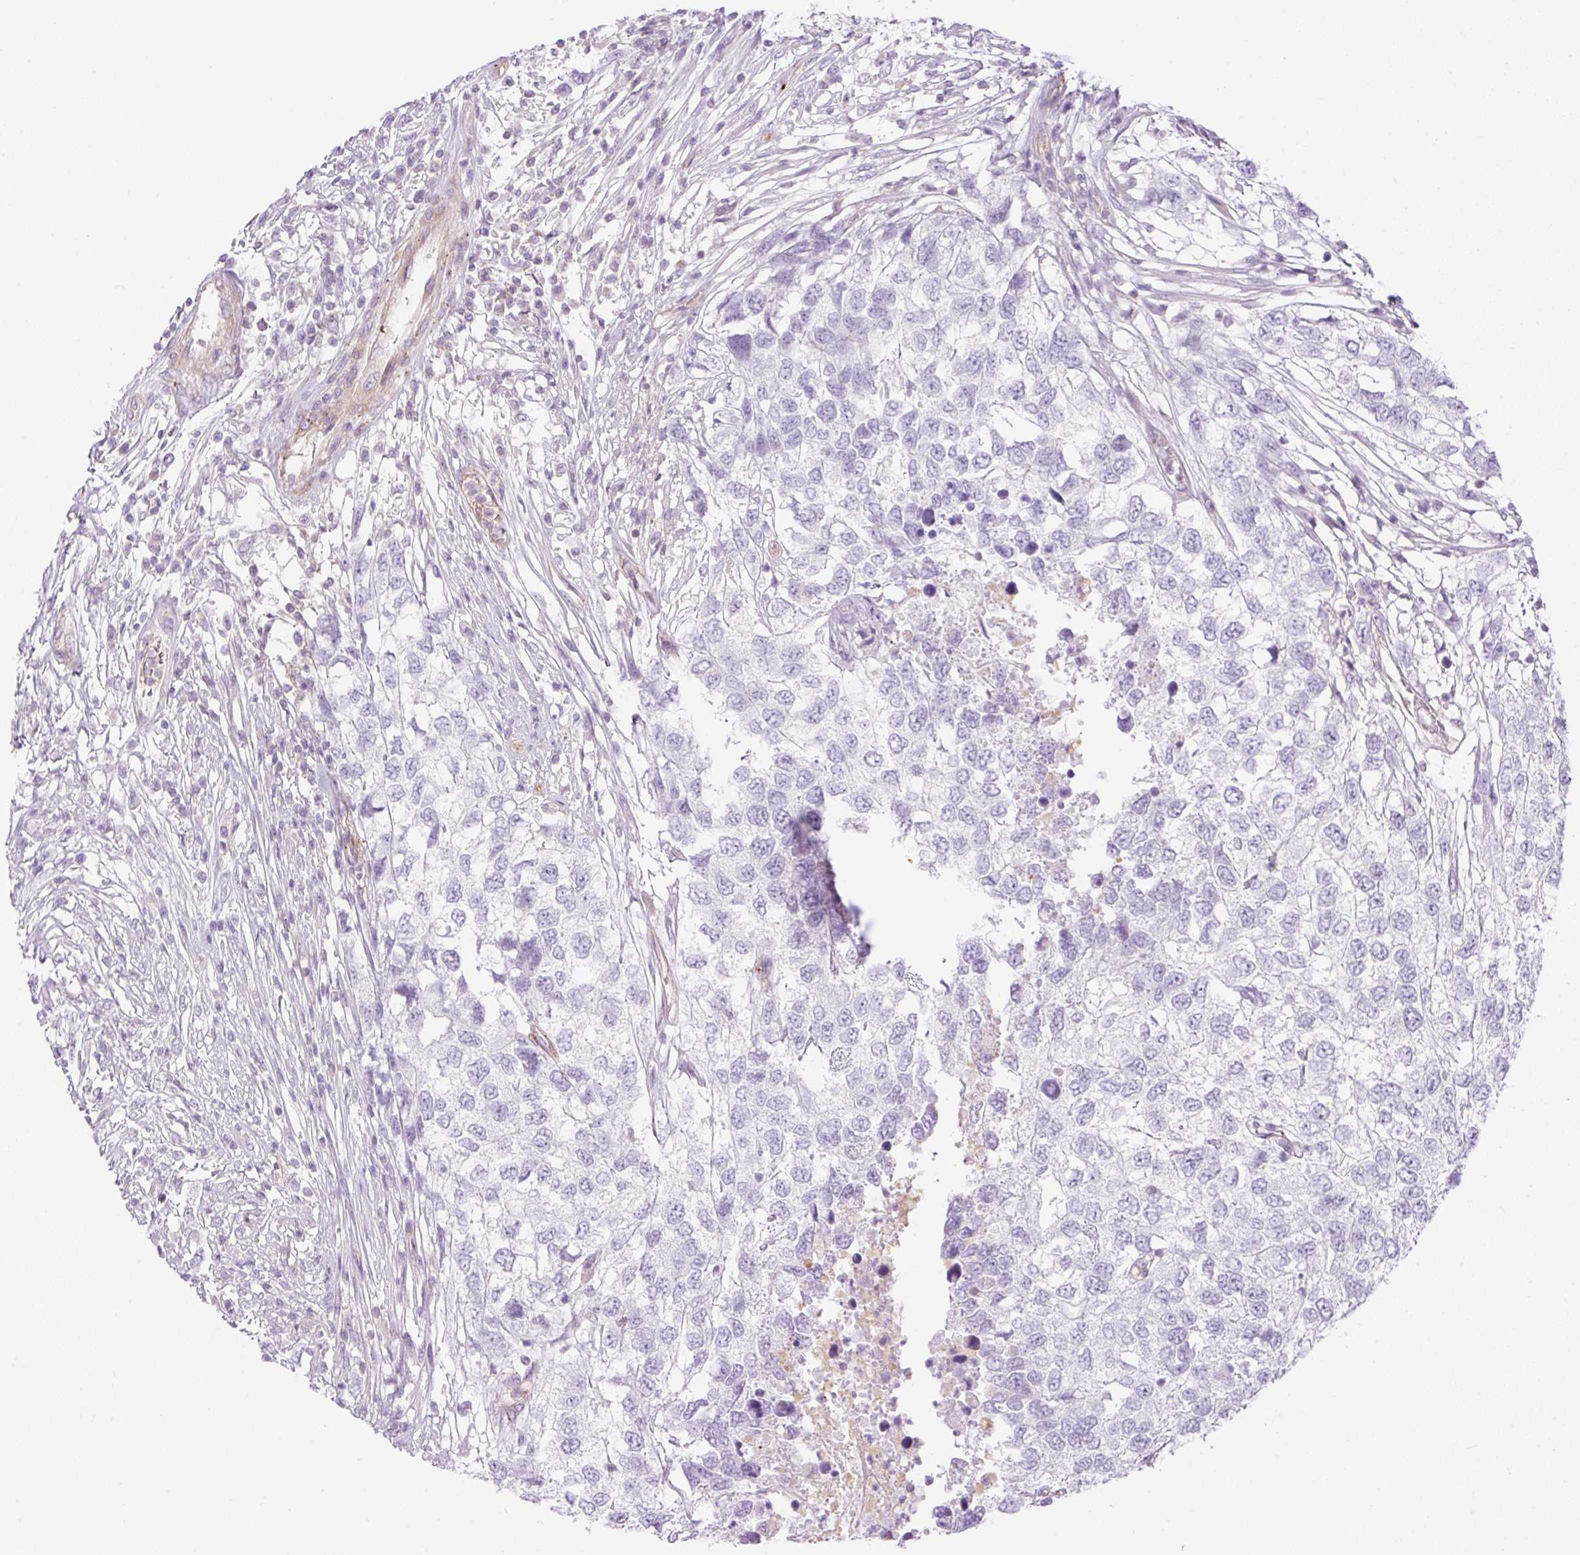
{"staining": {"intensity": "negative", "quantity": "none", "location": "none"}, "tissue": "testis cancer", "cell_type": "Tumor cells", "image_type": "cancer", "snomed": [{"axis": "morphology", "description": "Carcinoma, Embryonal, NOS"}, {"axis": "topography", "description": "Testis"}], "caption": "Protein analysis of testis embryonal carcinoma reveals no significant expression in tumor cells. (DAB (3,3'-diaminobenzidine) immunohistochemistry (IHC) visualized using brightfield microscopy, high magnification).", "gene": "EHD3", "patient": {"sex": "male", "age": 83}}